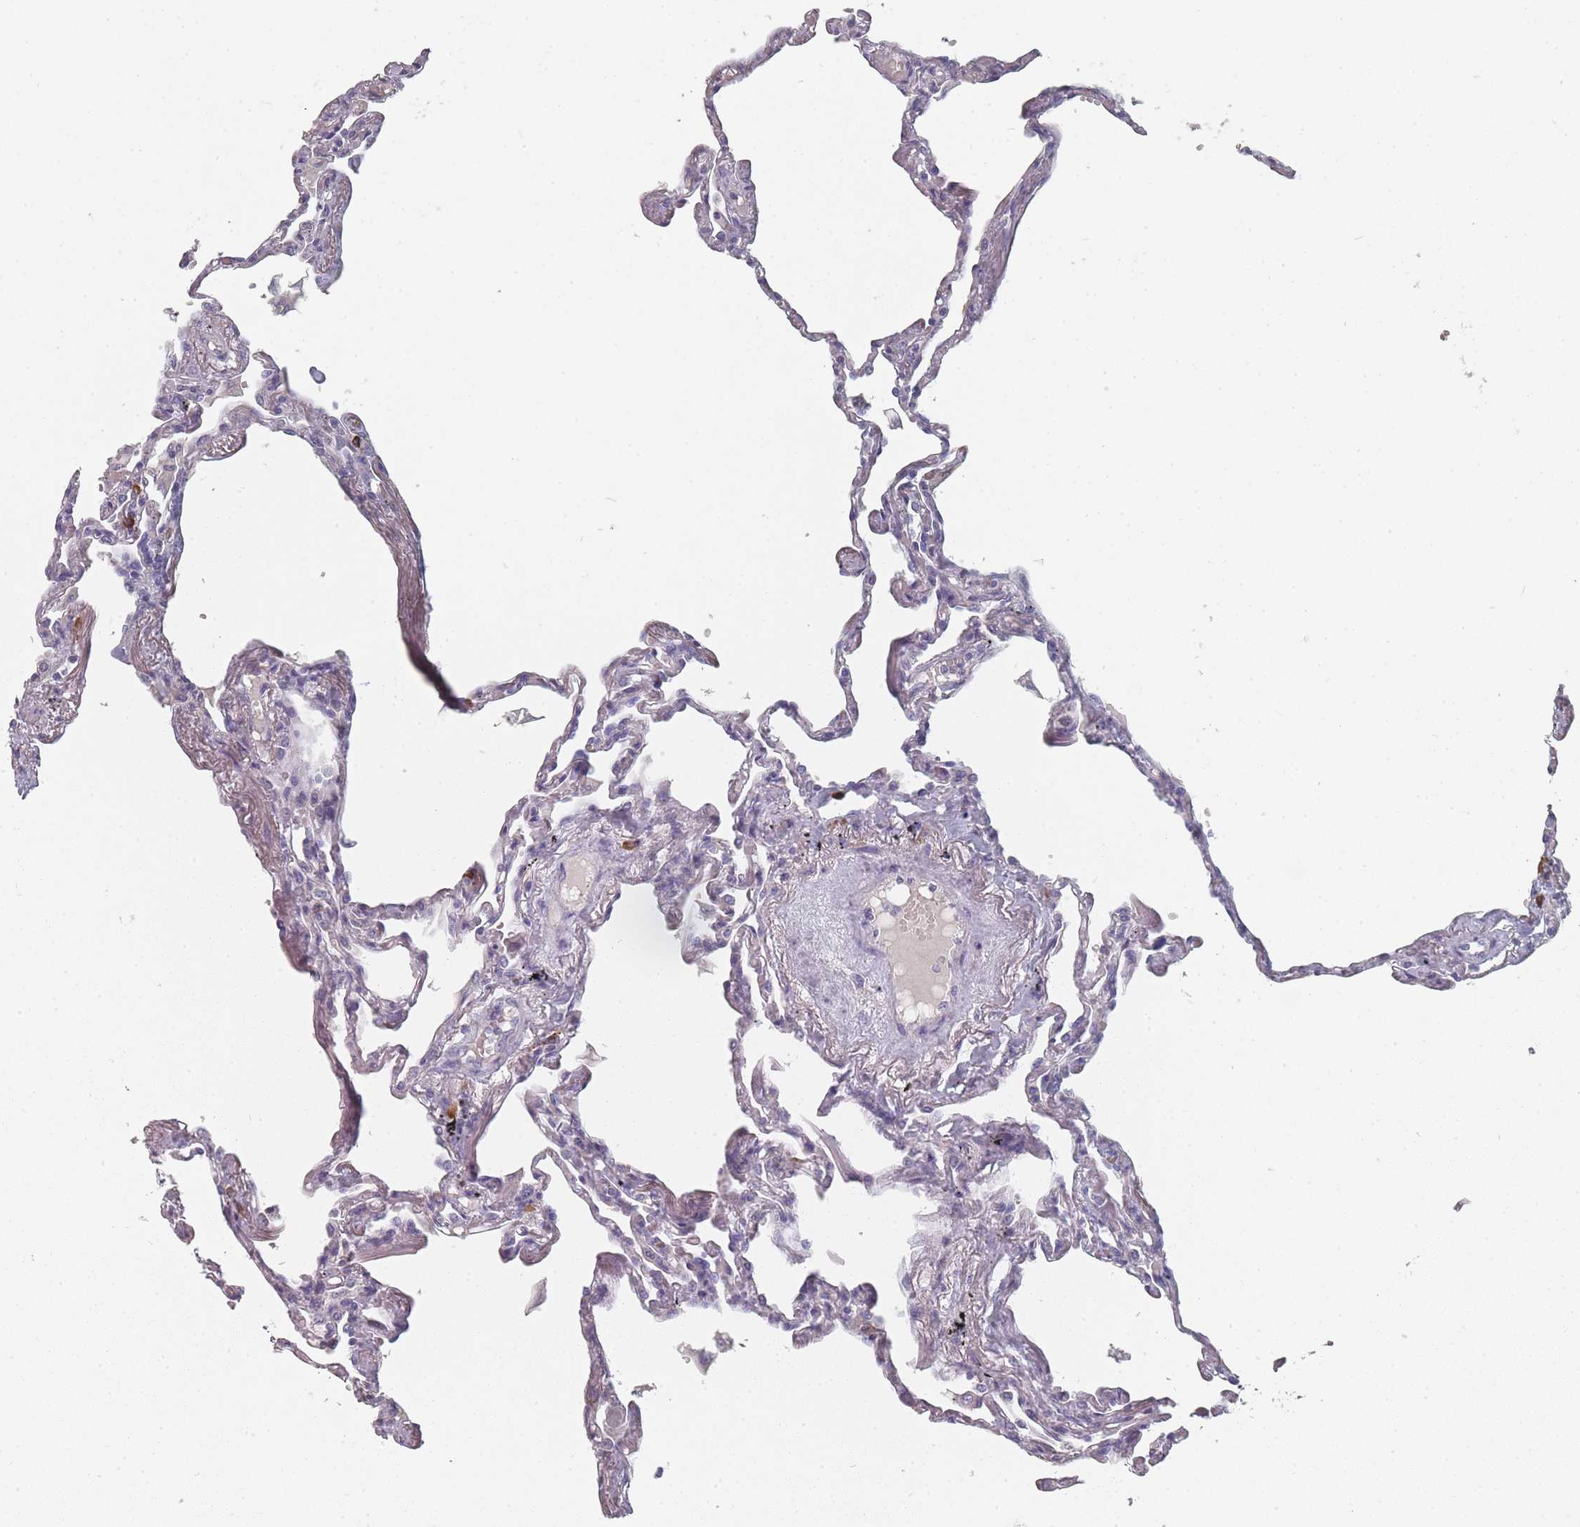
{"staining": {"intensity": "negative", "quantity": "none", "location": "none"}, "tissue": "lung", "cell_type": "Alveolar cells", "image_type": "normal", "snomed": [{"axis": "morphology", "description": "Normal tissue, NOS"}, {"axis": "topography", "description": "Lung"}], "caption": "Immunohistochemistry (IHC) of benign human lung demonstrates no staining in alveolar cells.", "gene": "SLC35E4", "patient": {"sex": "female", "age": 67}}